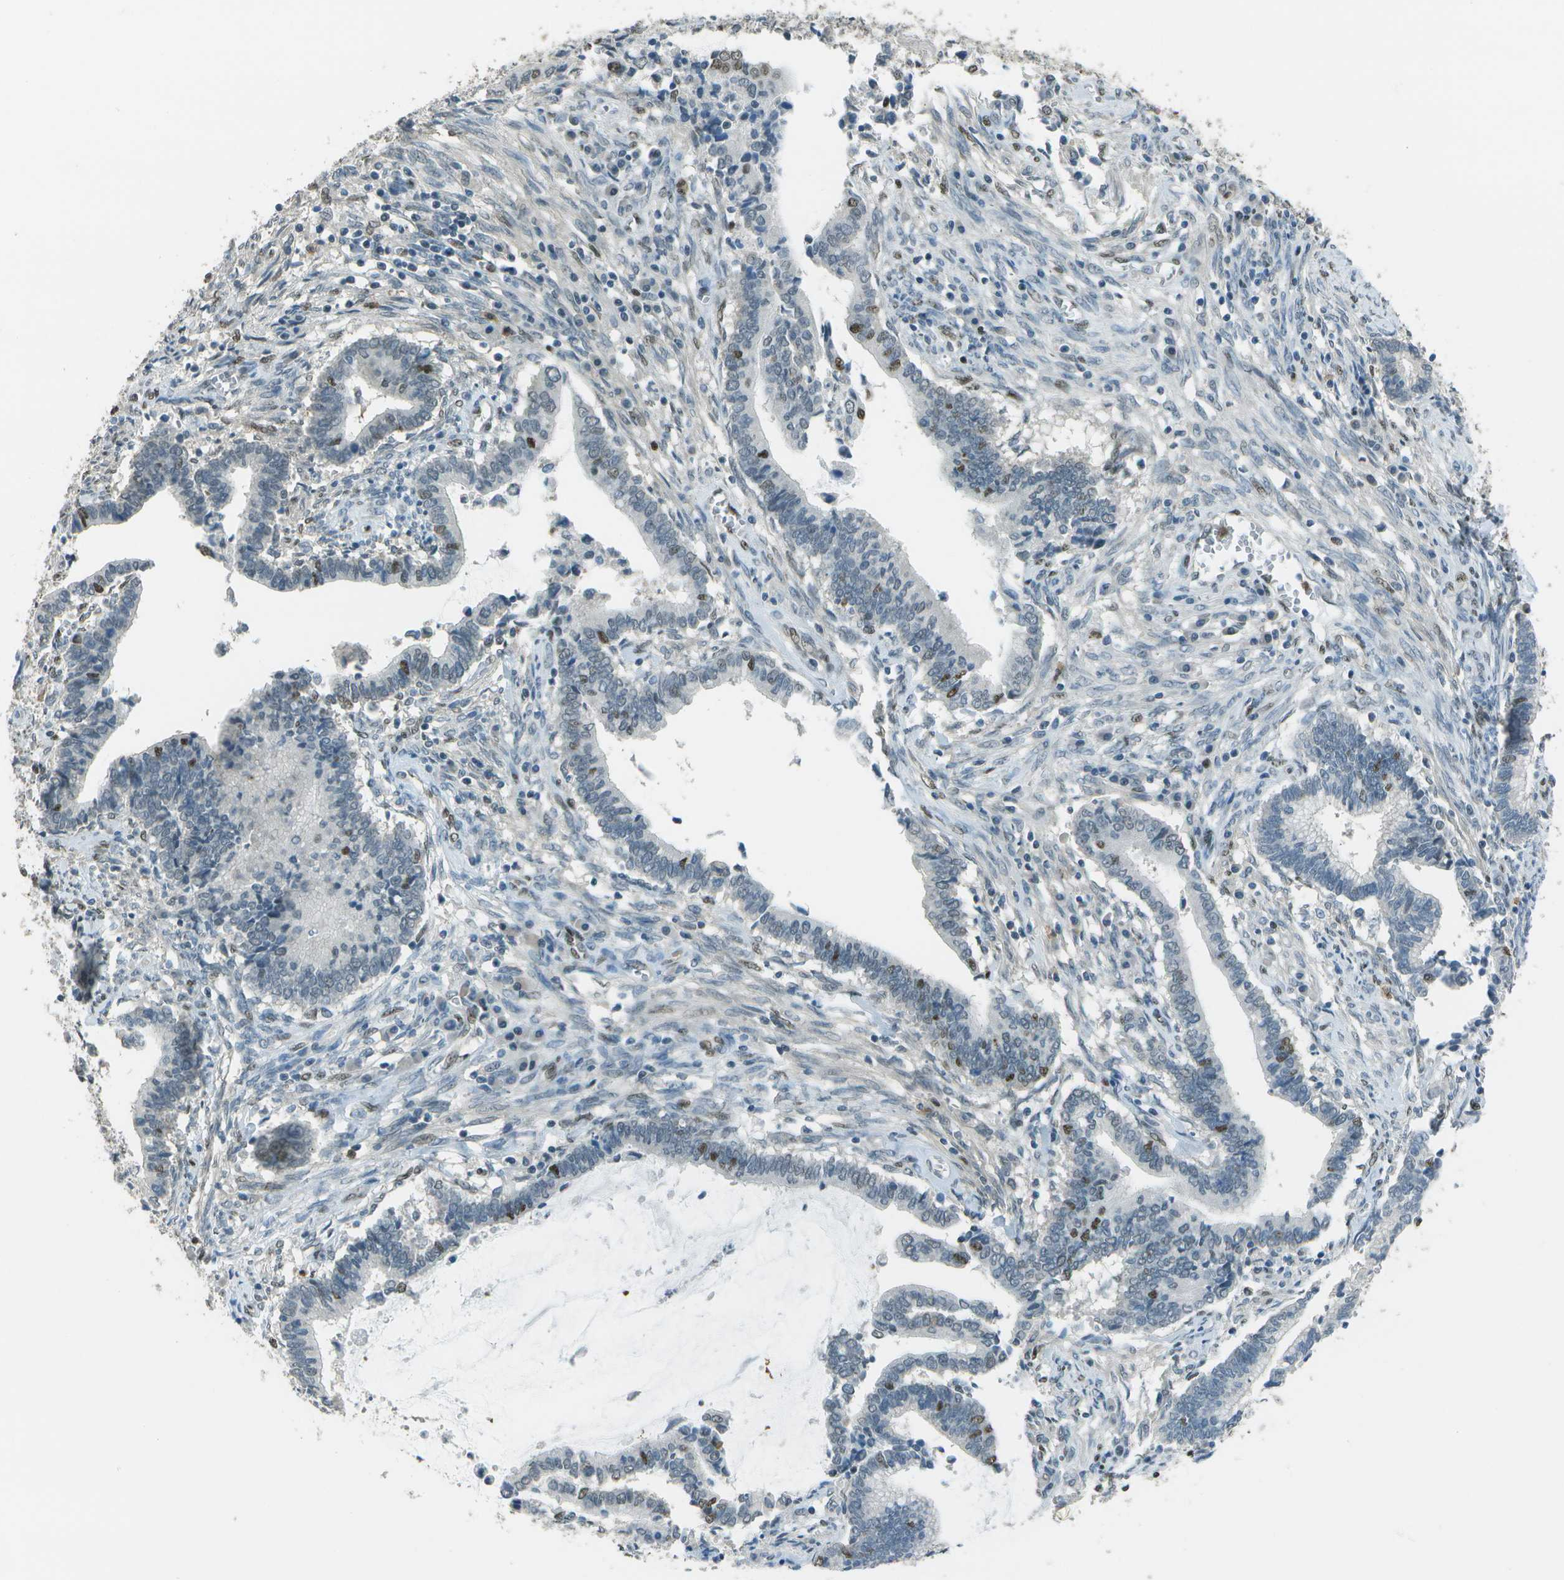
{"staining": {"intensity": "moderate", "quantity": "<25%", "location": "nuclear"}, "tissue": "cervical cancer", "cell_type": "Tumor cells", "image_type": "cancer", "snomed": [{"axis": "morphology", "description": "Adenocarcinoma, NOS"}, {"axis": "topography", "description": "Cervix"}], "caption": "Brown immunohistochemical staining in human cervical adenocarcinoma shows moderate nuclear positivity in approximately <25% of tumor cells.", "gene": "DEPDC1", "patient": {"sex": "female", "age": 44}}